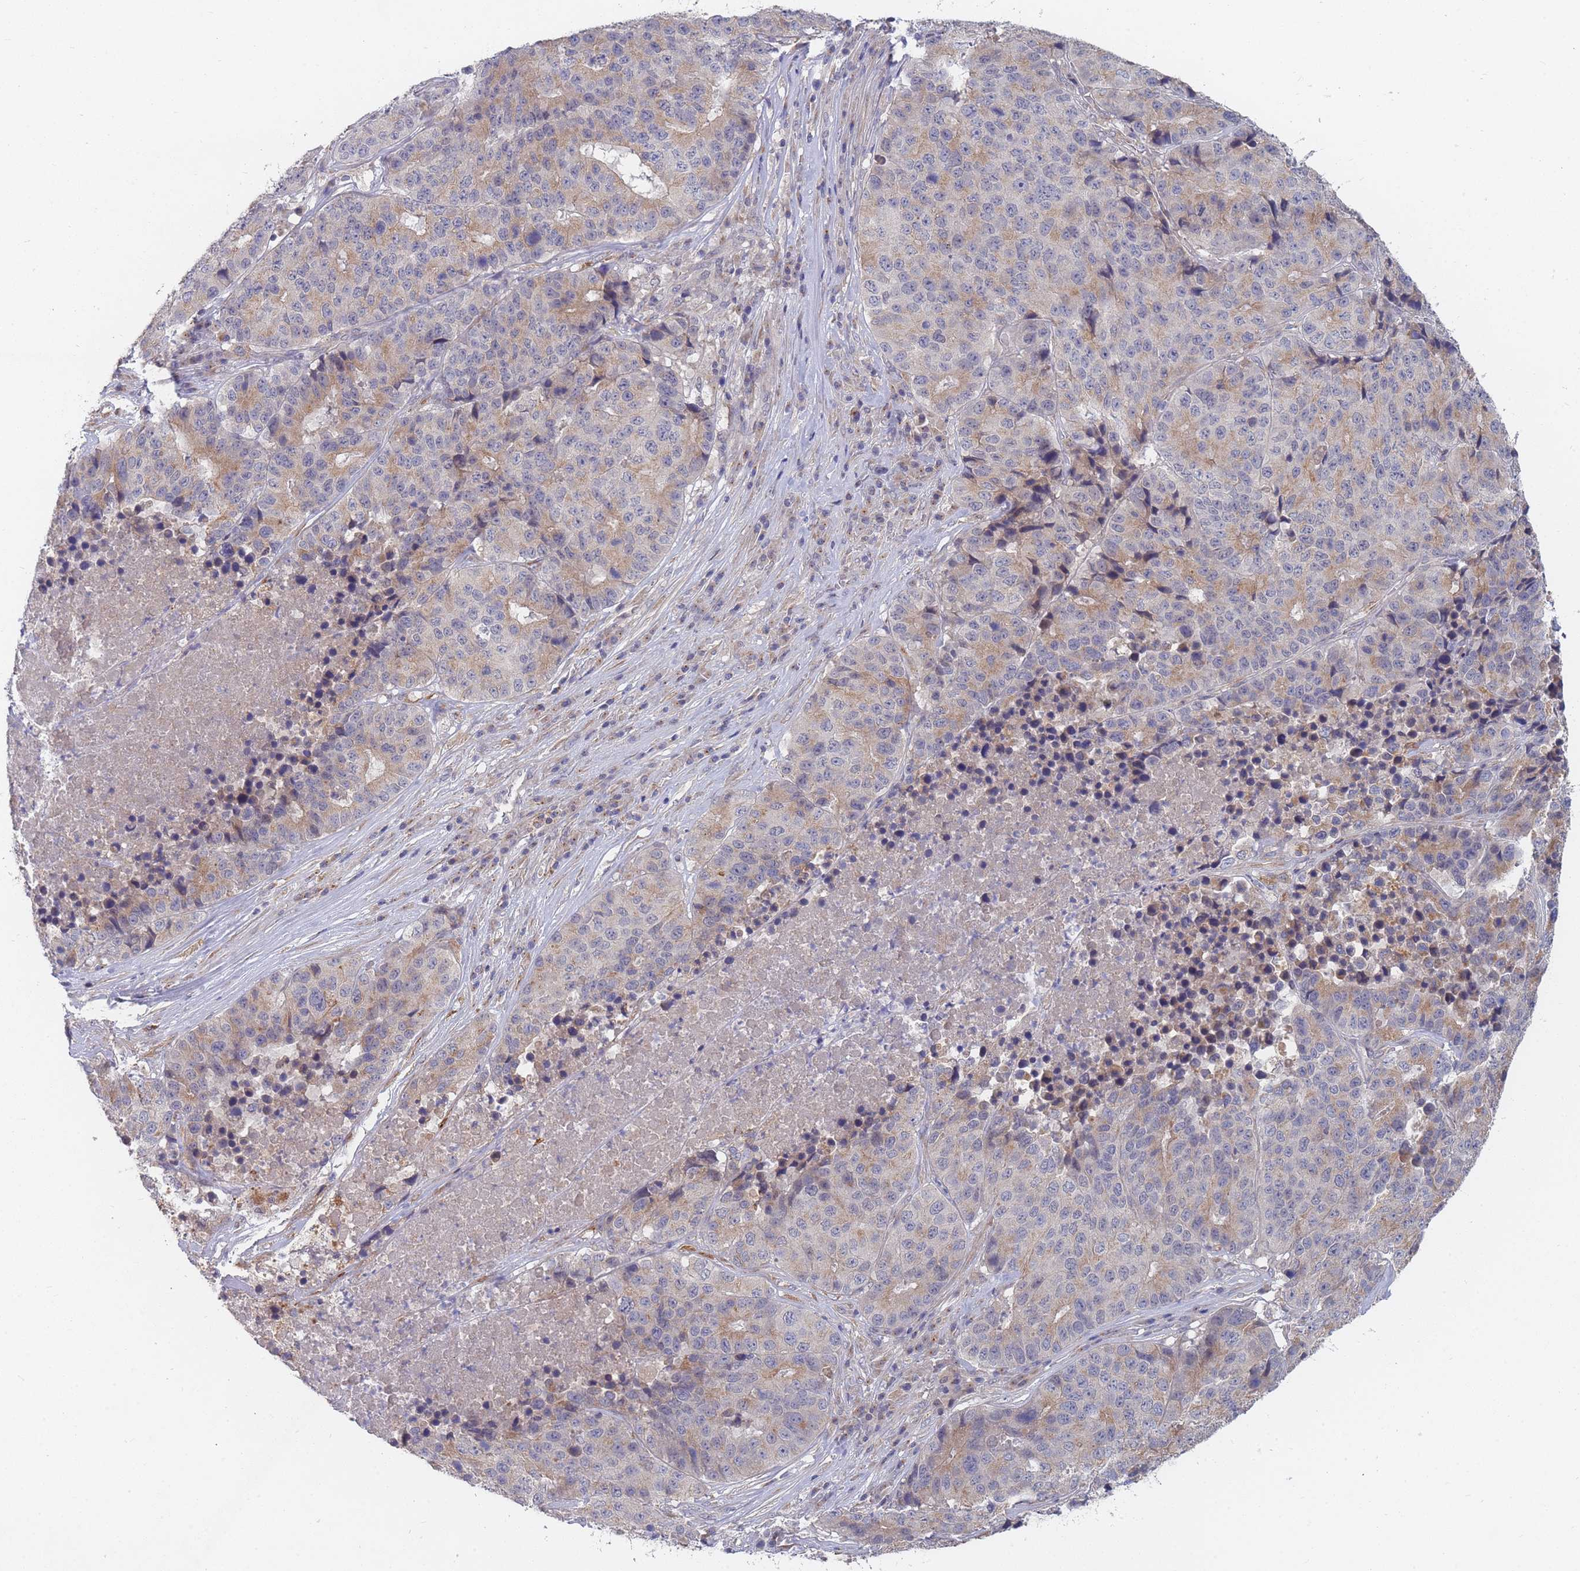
{"staining": {"intensity": "weak", "quantity": "25%-75%", "location": "cytoplasmic/membranous"}, "tissue": "stomach cancer", "cell_type": "Tumor cells", "image_type": "cancer", "snomed": [{"axis": "morphology", "description": "Adenocarcinoma, NOS"}, {"axis": "topography", "description": "Stomach"}], "caption": "A brown stain highlights weak cytoplasmic/membranous positivity of a protein in stomach cancer tumor cells.", "gene": "SLC35F5", "patient": {"sex": "male", "age": 71}}